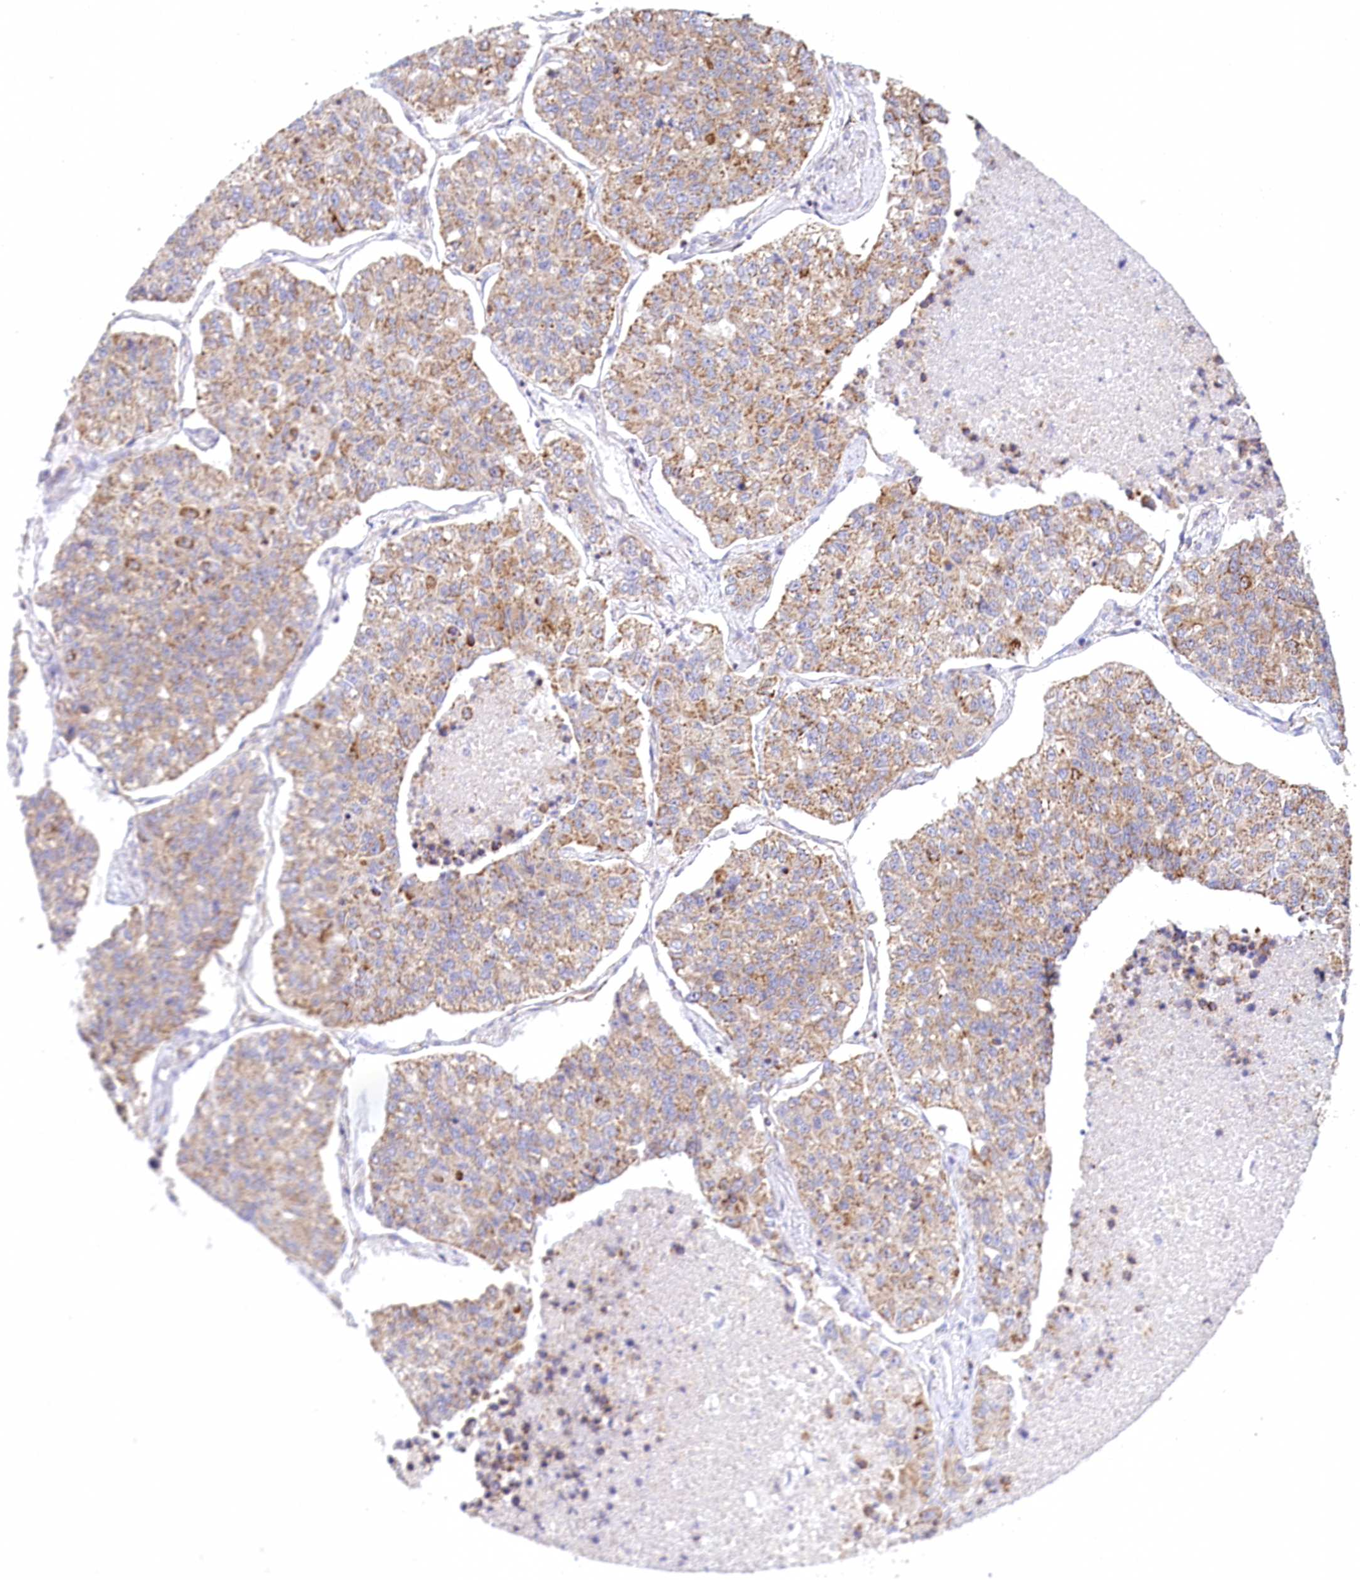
{"staining": {"intensity": "moderate", "quantity": ">75%", "location": "cytoplasmic/membranous"}, "tissue": "lung cancer", "cell_type": "Tumor cells", "image_type": "cancer", "snomed": [{"axis": "morphology", "description": "Adenocarcinoma, NOS"}, {"axis": "topography", "description": "Lung"}], "caption": "Protein expression analysis of human lung adenocarcinoma reveals moderate cytoplasmic/membranous positivity in about >75% of tumor cells. Using DAB (brown) and hematoxylin (blue) stains, captured at high magnification using brightfield microscopy.", "gene": "LSS", "patient": {"sex": "male", "age": 49}}